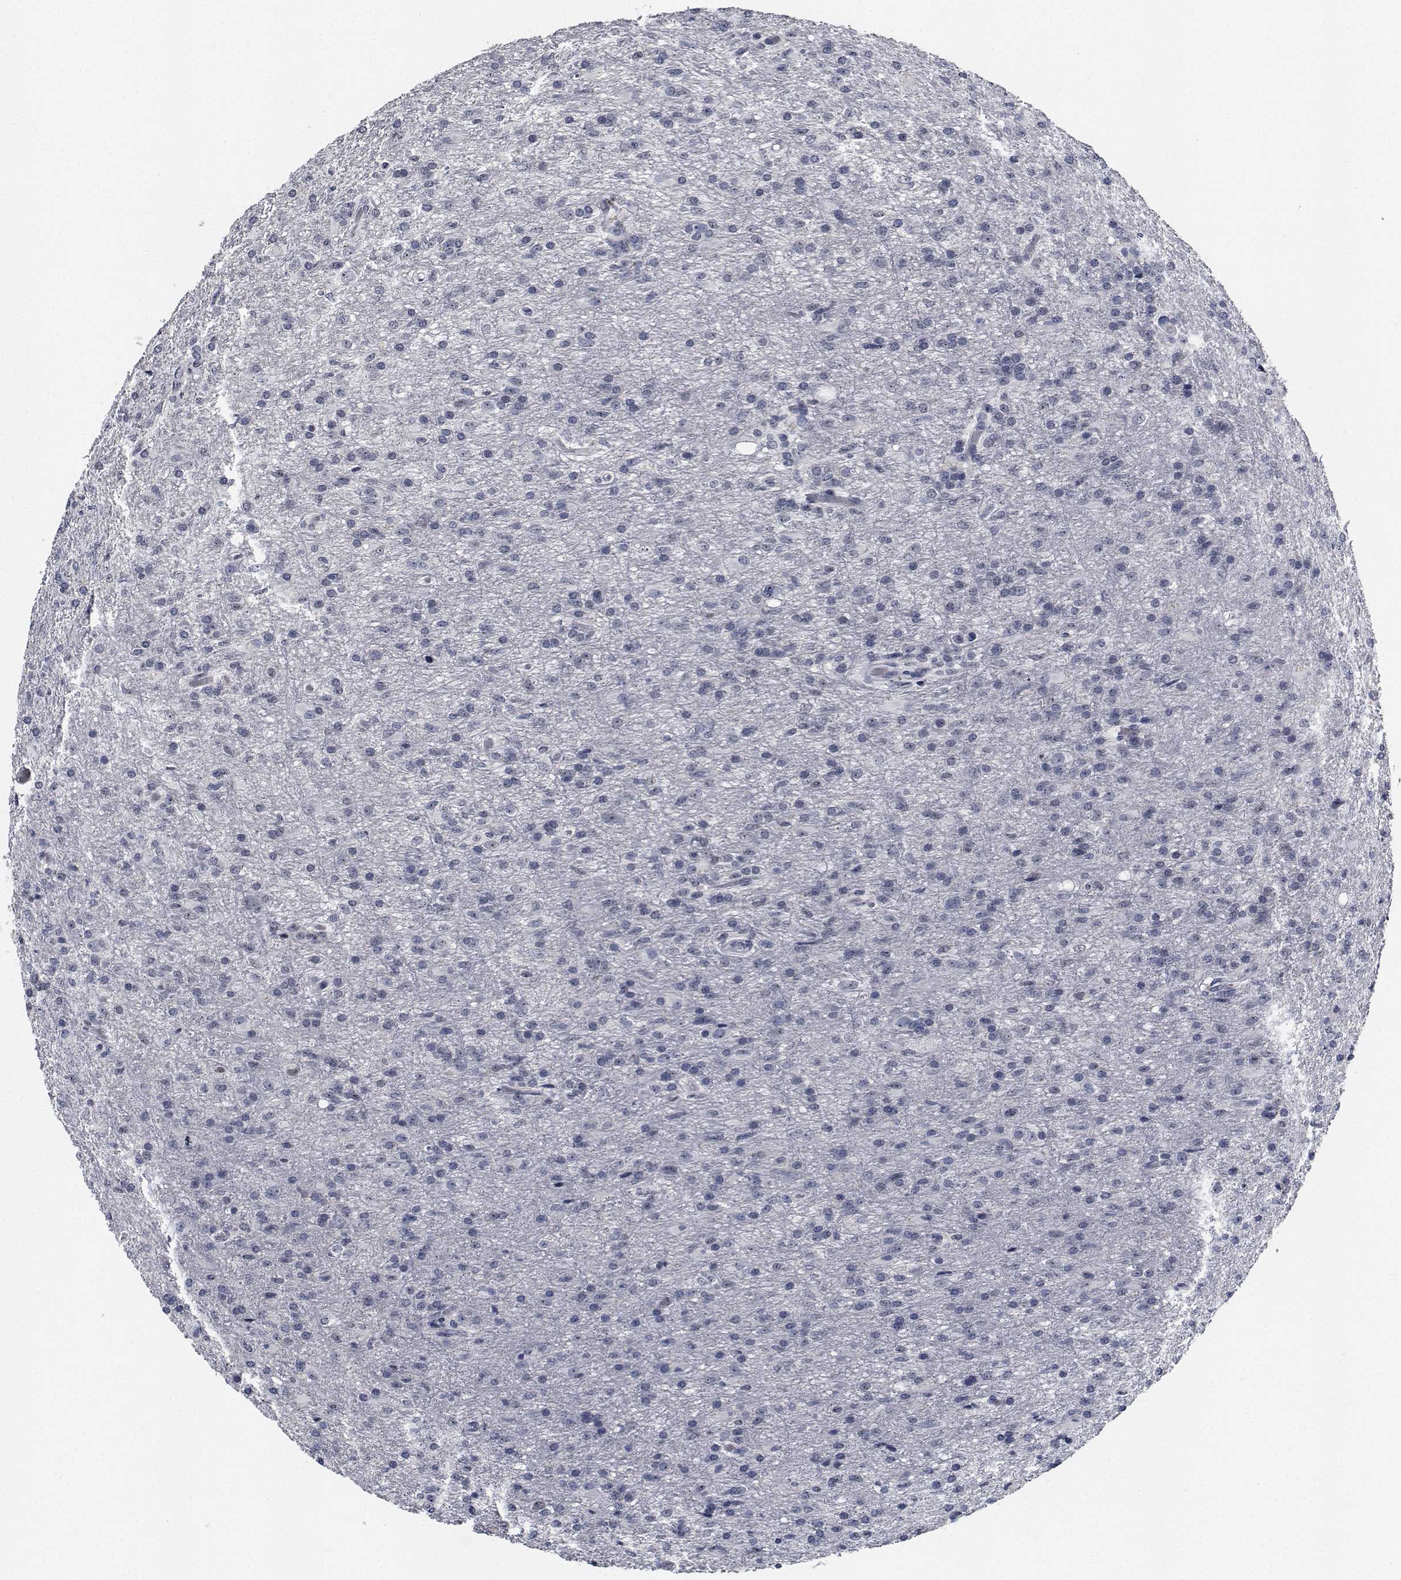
{"staining": {"intensity": "negative", "quantity": "none", "location": "none"}, "tissue": "glioma", "cell_type": "Tumor cells", "image_type": "cancer", "snomed": [{"axis": "morphology", "description": "Glioma, malignant, High grade"}, {"axis": "topography", "description": "Brain"}], "caption": "High power microscopy photomicrograph of an immunohistochemistry image of malignant high-grade glioma, revealing no significant positivity in tumor cells. The staining was performed using DAB to visualize the protein expression in brown, while the nuclei were stained in blue with hematoxylin (Magnification: 20x).", "gene": "NVL", "patient": {"sex": "male", "age": 68}}